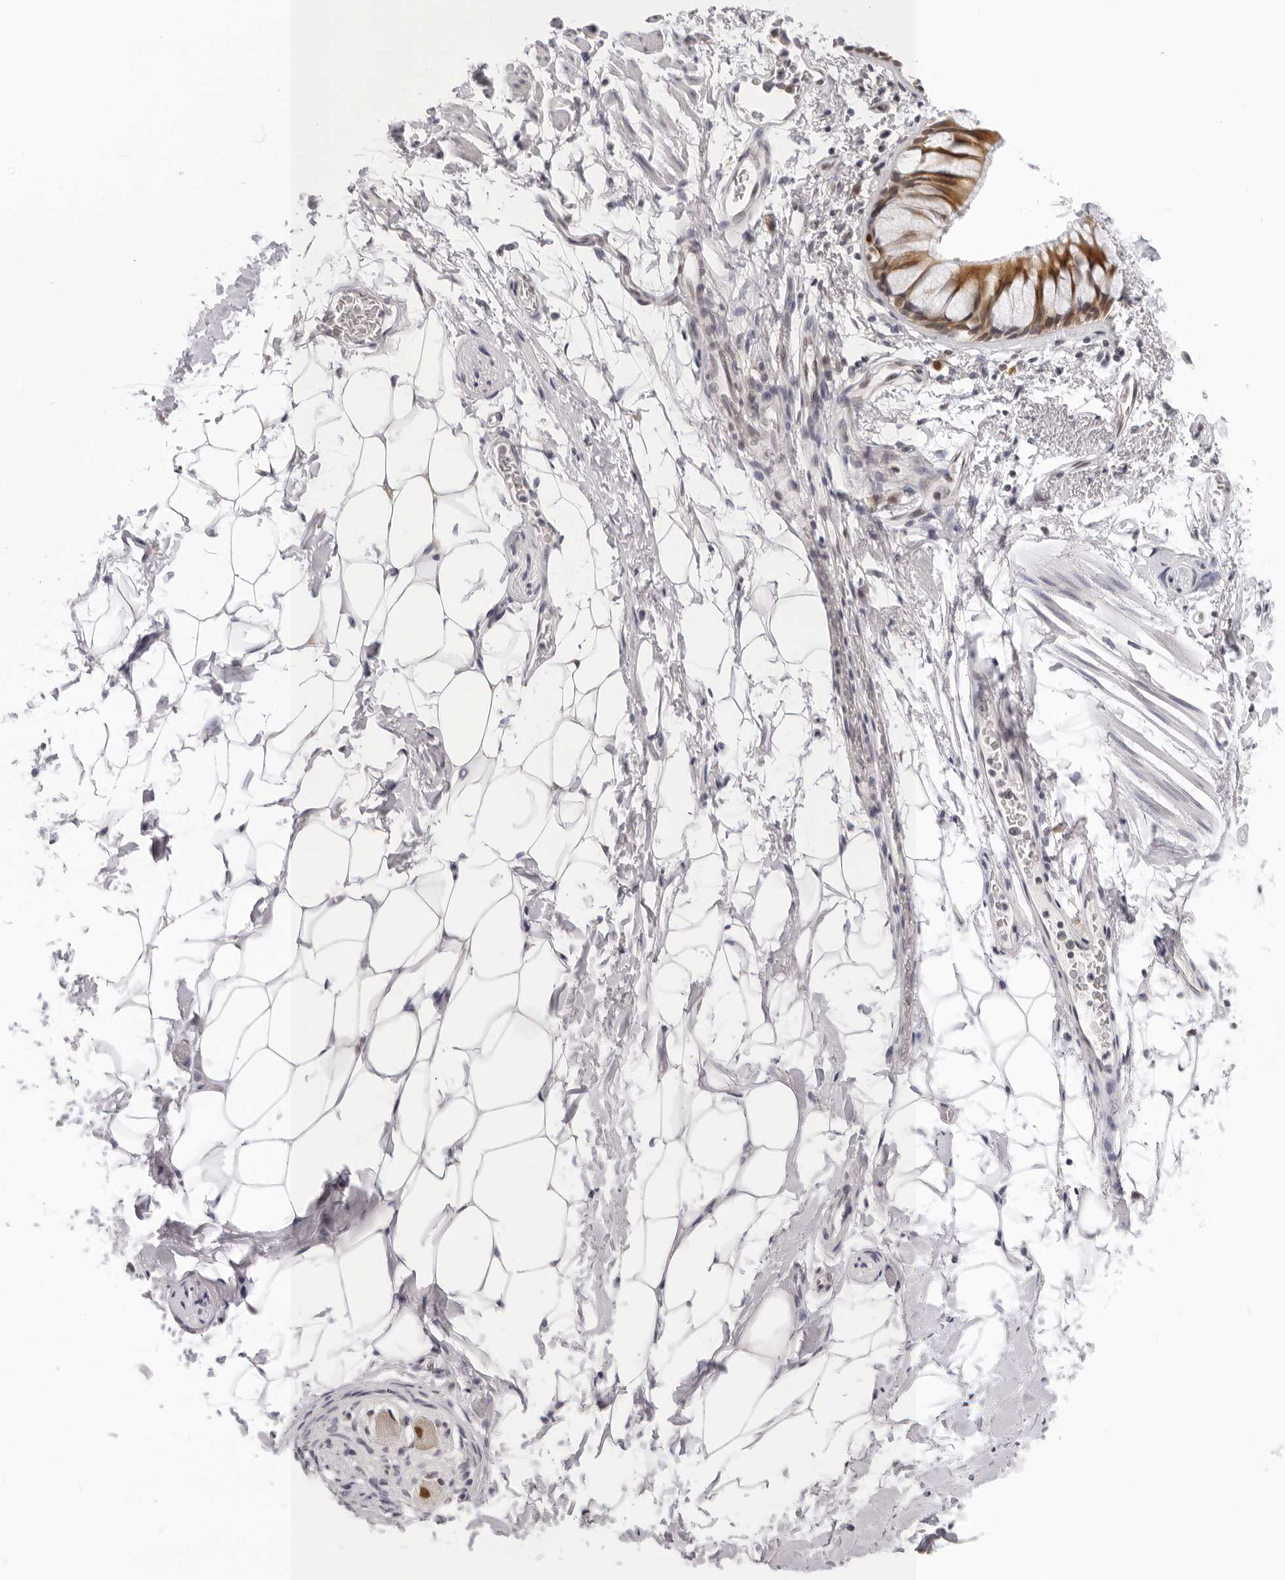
{"staining": {"intensity": "negative", "quantity": "none", "location": "none"}, "tissue": "adipose tissue", "cell_type": "Adipocytes", "image_type": "normal", "snomed": [{"axis": "morphology", "description": "Normal tissue, NOS"}, {"axis": "topography", "description": "Cartilage tissue"}, {"axis": "topography", "description": "Bronchus"}], "caption": "An image of adipose tissue stained for a protein displays no brown staining in adipocytes. Nuclei are stained in blue.", "gene": "WDR77", "patient": {"sex": "female", "age": 73}}